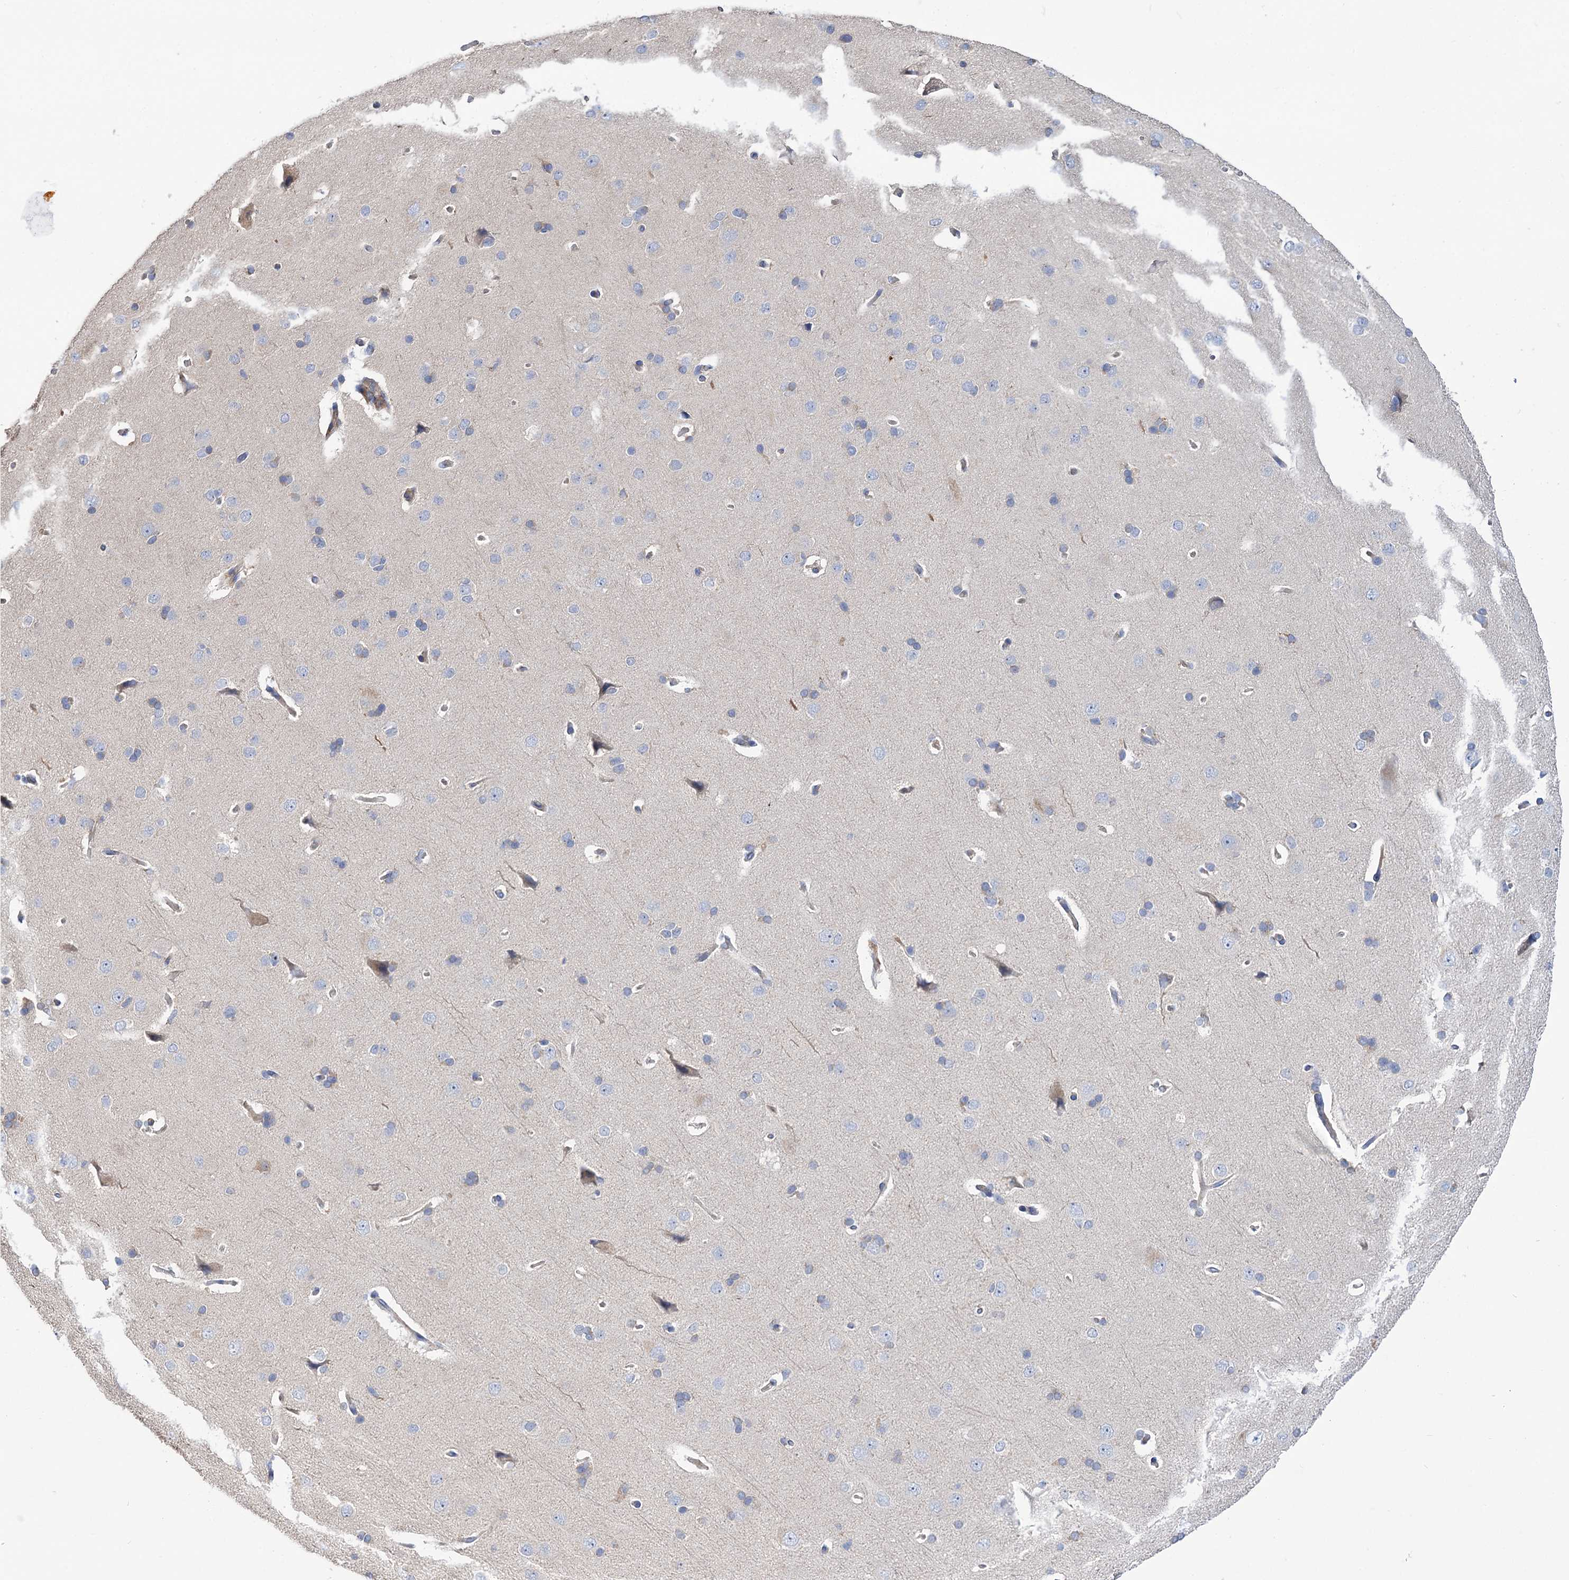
{"staining": {"intensity": "negative", "quantity": "none", "location": "none"}, "tissue": "cerebral cortex", "cell_type": "Endothelial cells", "image_type": "normal", "snomed": [{"axis": "morphology", "description": "Normal tissue, NOS"}, {"axis": "topography", "description": "Cerebral cortex"}], "caption": "Micrograph shows no protein positivity in endothelial cells of normal cerebral cortex. The staining was performed using DAB (3,3'-diaminobenzidine) to visualize the protein expression in brown, while the nuclei were stained in blue with hematoxylin (Magnification: 20x).", "gene": "NUDCD2", "patient": {"sex": "male", "age": 62}}